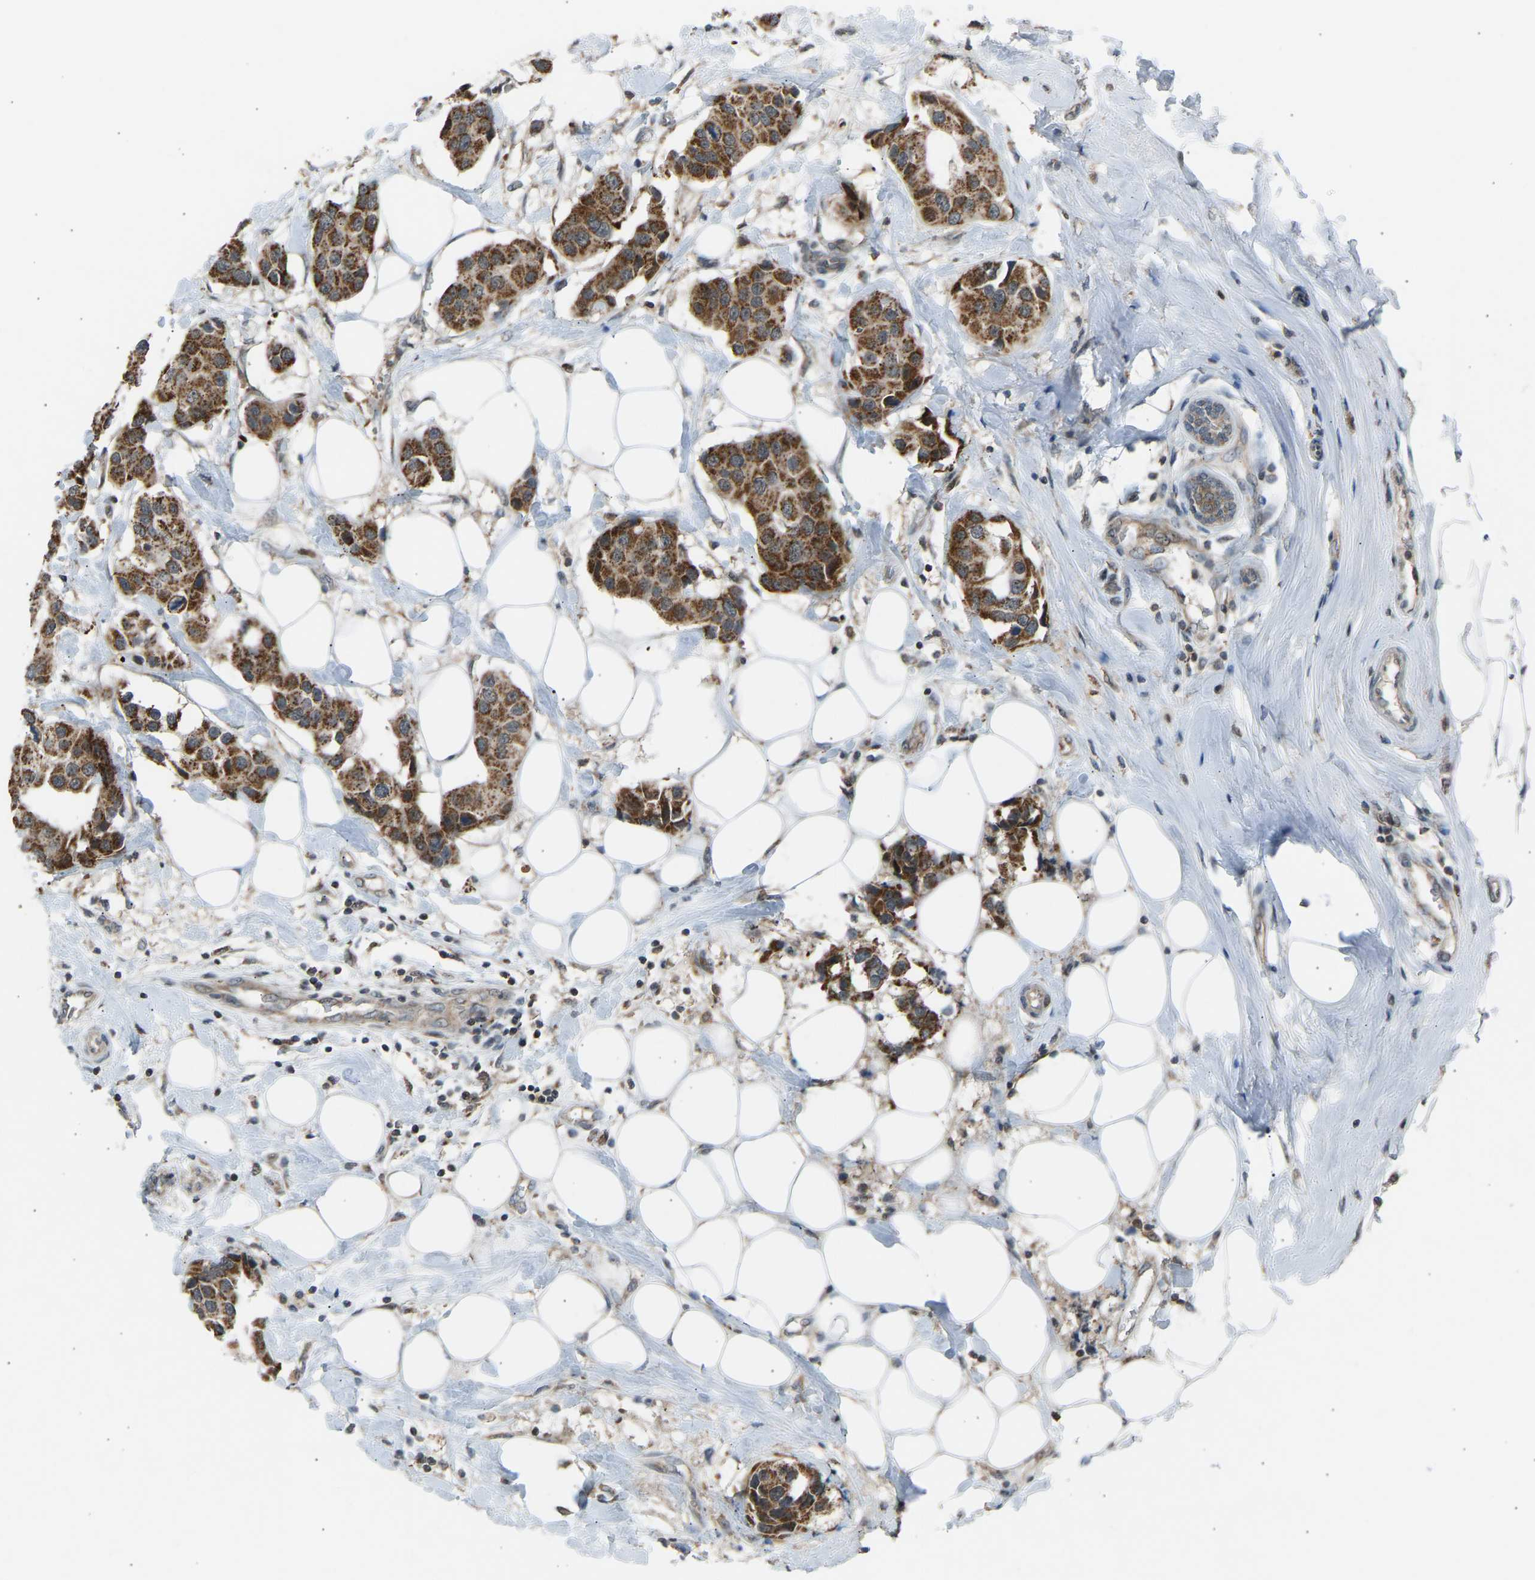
{"staining": {"intensity": "moderate", "quantity": ">75%", "location": "cytoplasmic/membranous"}, "tissue": "breast cancer", "cell_type": "Tumor cells", "image_type": "cancer", "snomed": [{"axis": "morphology", "description": "Normal tissue, NOS"}, {"axis": "morphology", "description": "Duct carcinoma"}, {"axis": "topography", "description": "Breast"}], "caption": "Immunohistochemistry (IHC) histopathology image of neoplastic tissue: human breast cancer stained using IHC exhibits medium levels of moderate protein expression localized specifically in the cytoplasmic/membranous of tumor cells, appearing as a cytoplasmic/membranous brown color.", "gene": "SLIRP", "patient": {"sex": "female", "age": 39}}